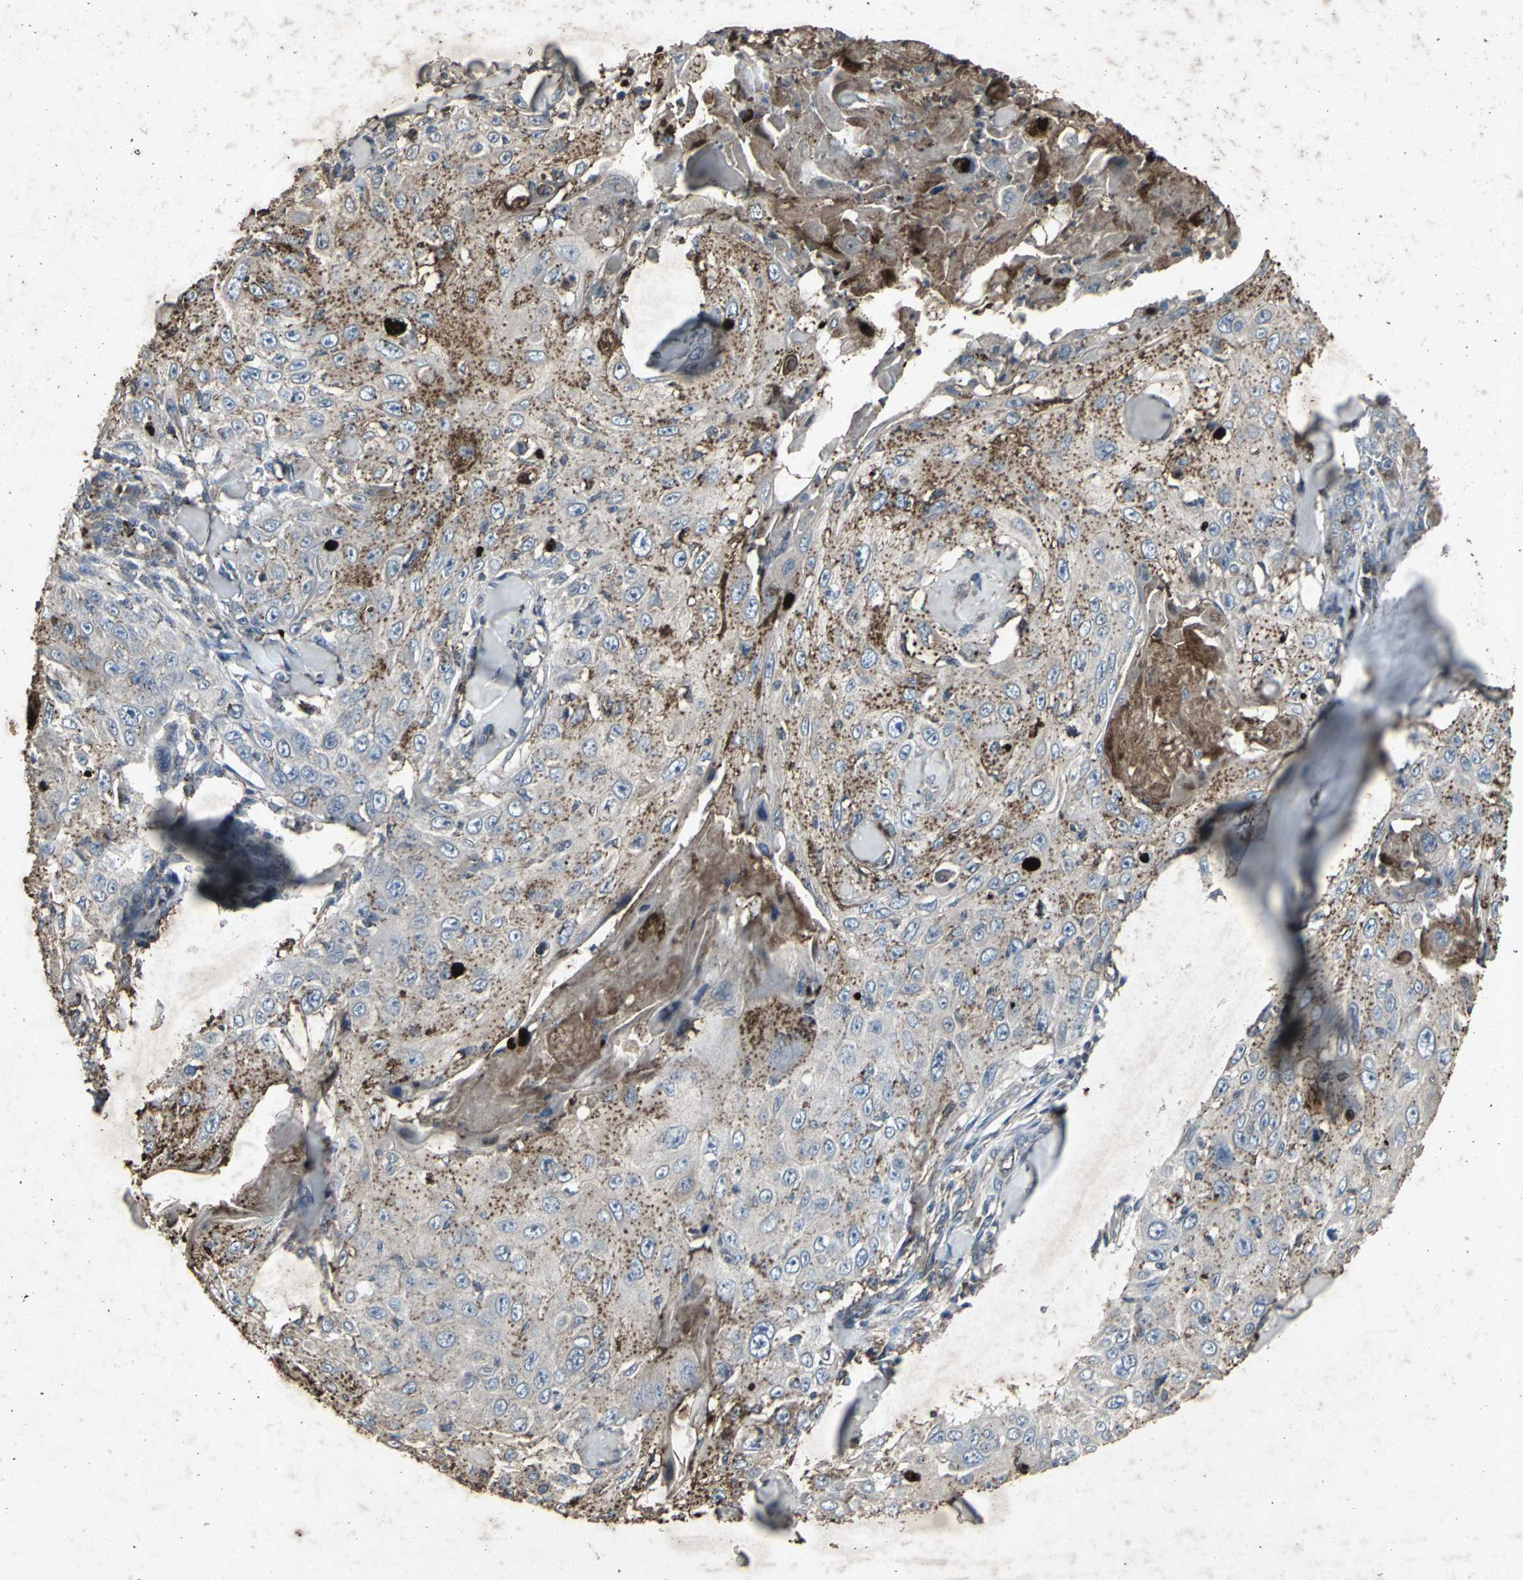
{"staining": {"intensity": "strong", "quantity": "25%-75%", "location": "cytoplasmic/membranous"}, "tissue": "skin cancer", "cell_type": "Tumor cells", "image_type": "cancer", "snomed": [{"axis": "morphology", "description": "Squamous cell carcinoma, NOS"}, {"axis": "topography", "description": "Skin"}], "caption": "Immunohistochemistry (IHC) (DAB (3,3'-diaminobenzidine)) staining of squamous cell carcinoma (skin) shows strong cytoplasmic/membranous protein positivity in about 25%-75% of tumor cells.", "gene": "CCR9", "patient": {"sex": "male", "age": 86}}